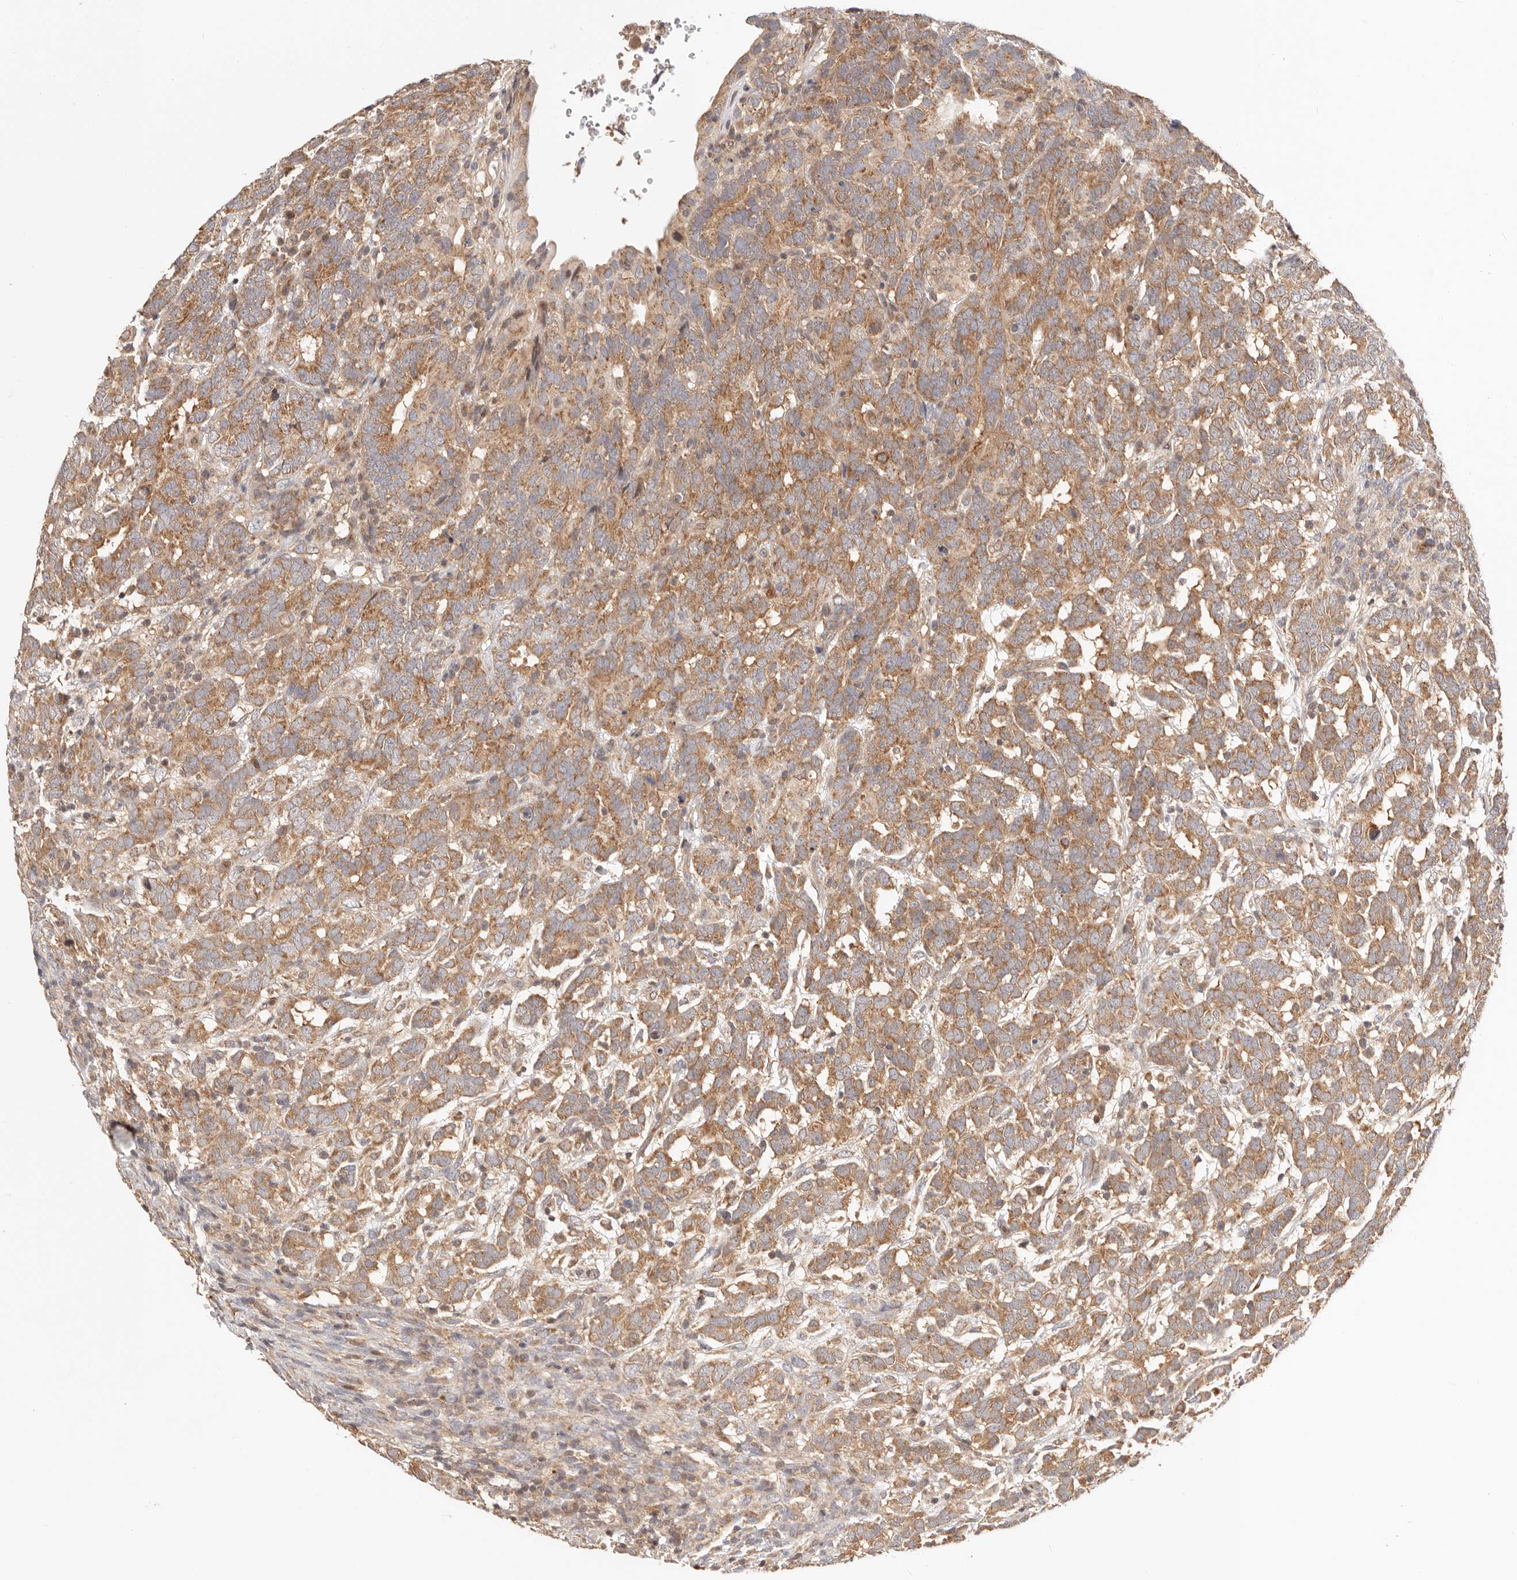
{"staining": {"intensity": "moderate", "quantity": ">75%", "location": "cytoplasmic/membranous"}, "tissue": "testis cancer", "cell_type": "Tumor cells", "image_type": "cancer", "snomed": [{"axis": "morphology", "description": "Carcinoma, Embryonal, NOS"}, {"axis": "topography", "description": "Testis"}], "caption": "Moderate cytoplasmic/membranous protein positivity is present in approximately >75% of tumor cells in testis cancer (embryonal carcinoma). (DAB (3,3'-diaminobenzidine) IHC with brightfield microscopy, high magnification).", "gene": "KCMF1", "patient": {"sex": "male", "age": 26}}